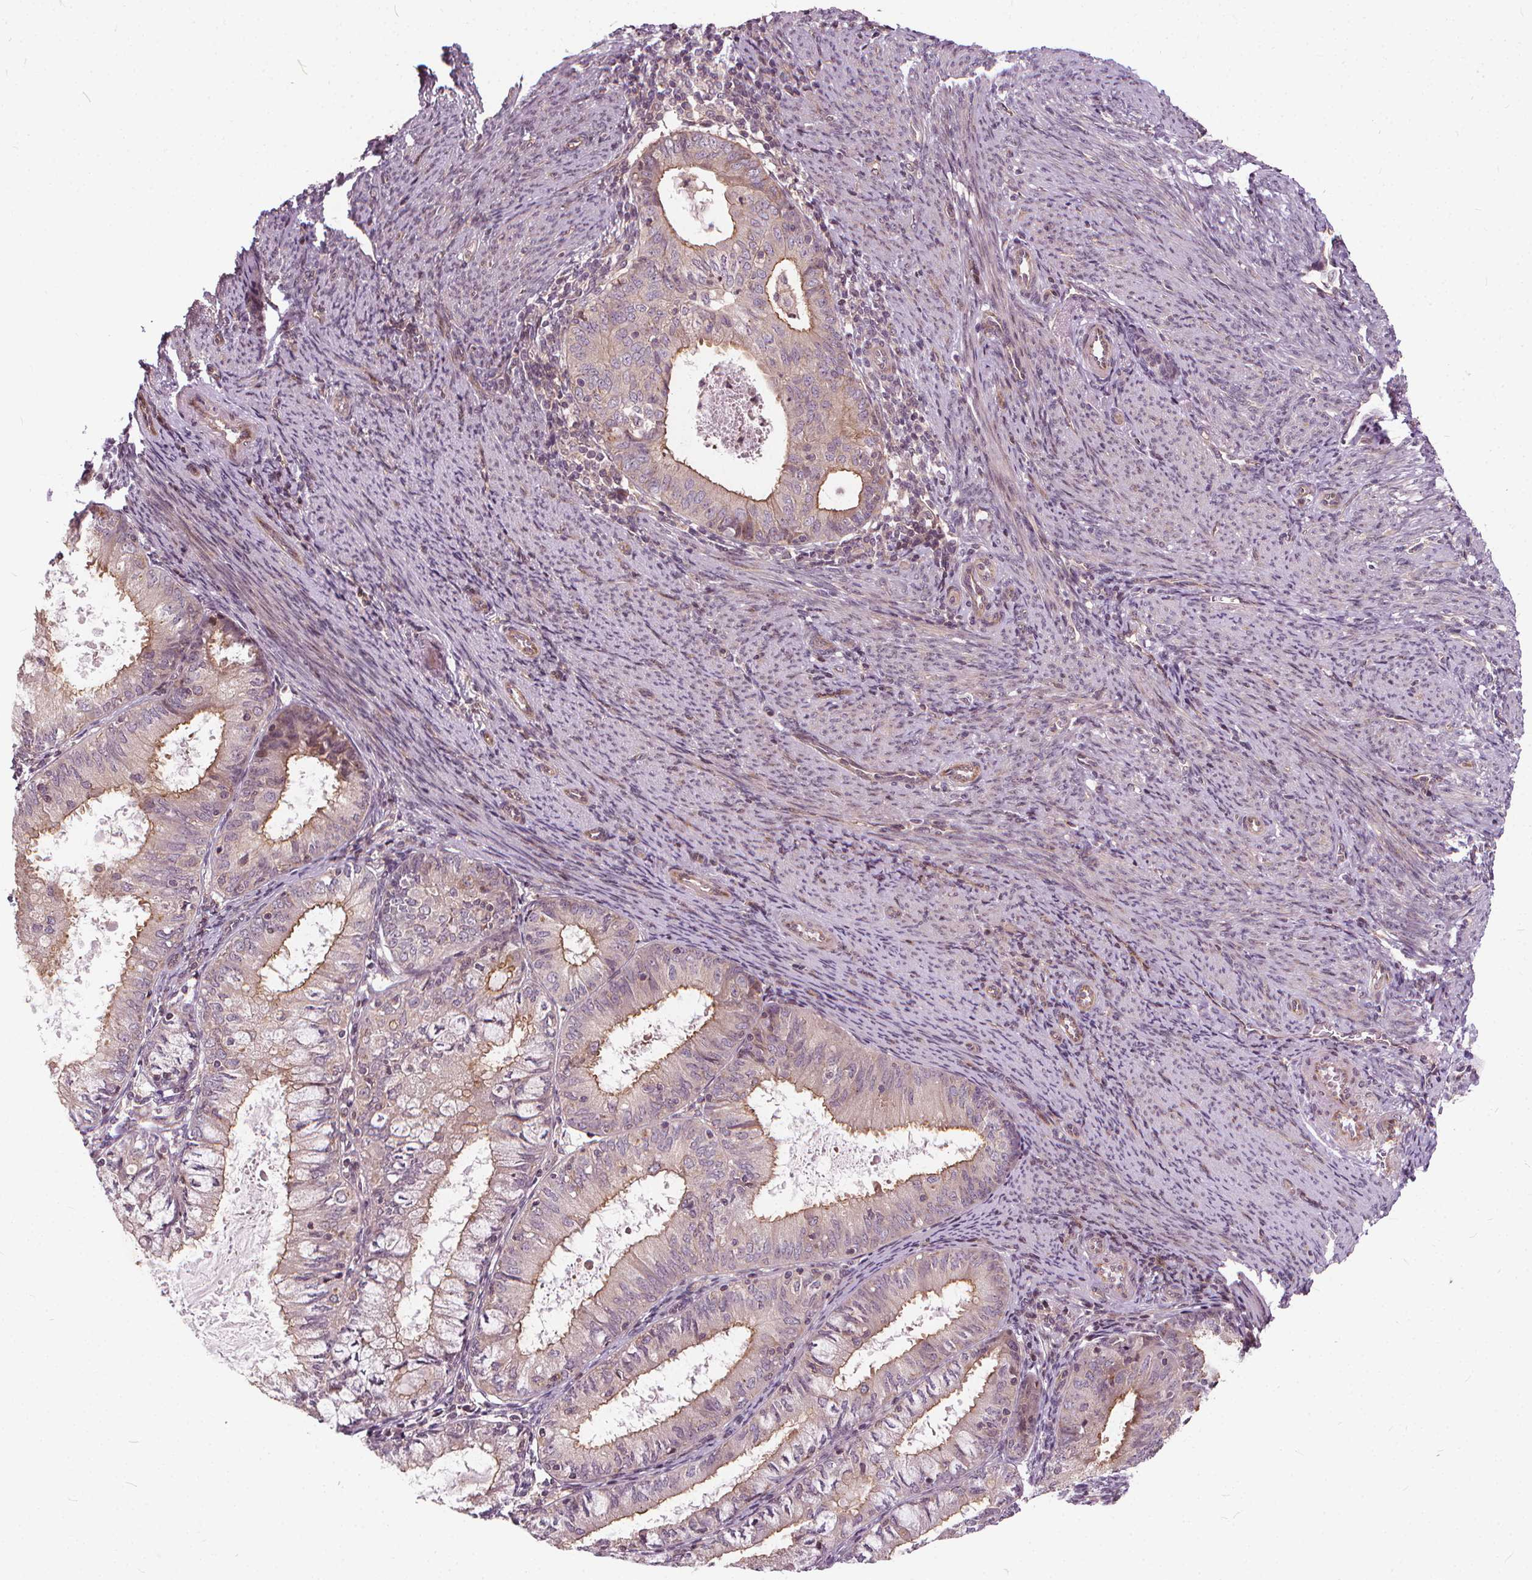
{"staining": {"intensity": "moderate", "quantity": "25%-75%", "location": "cytoplasmic/membranous"}, "tissue": "endometrial cancer", "cell_type": "Tumor cells", "image_type": "cancer", "snomed": [{"axis": "morphology", "description": "Adenocarcinoma, NOS"}, {"axis": "topography", "description": "Endometrium"}], "caption": "Immunohistochemistry (IHC) image of neoplastic tissue: human endometrial cancer stained using immunohistochemistry (IHC) demonstrates medium levels of moderate protein expression localized specifically in the cytoplasmic/membranous of tumor cells, appearing as a cytoplasmic/membranous brown color.", "gene": "INPP5E", "patient": {"sex": "female", "age": 57}}